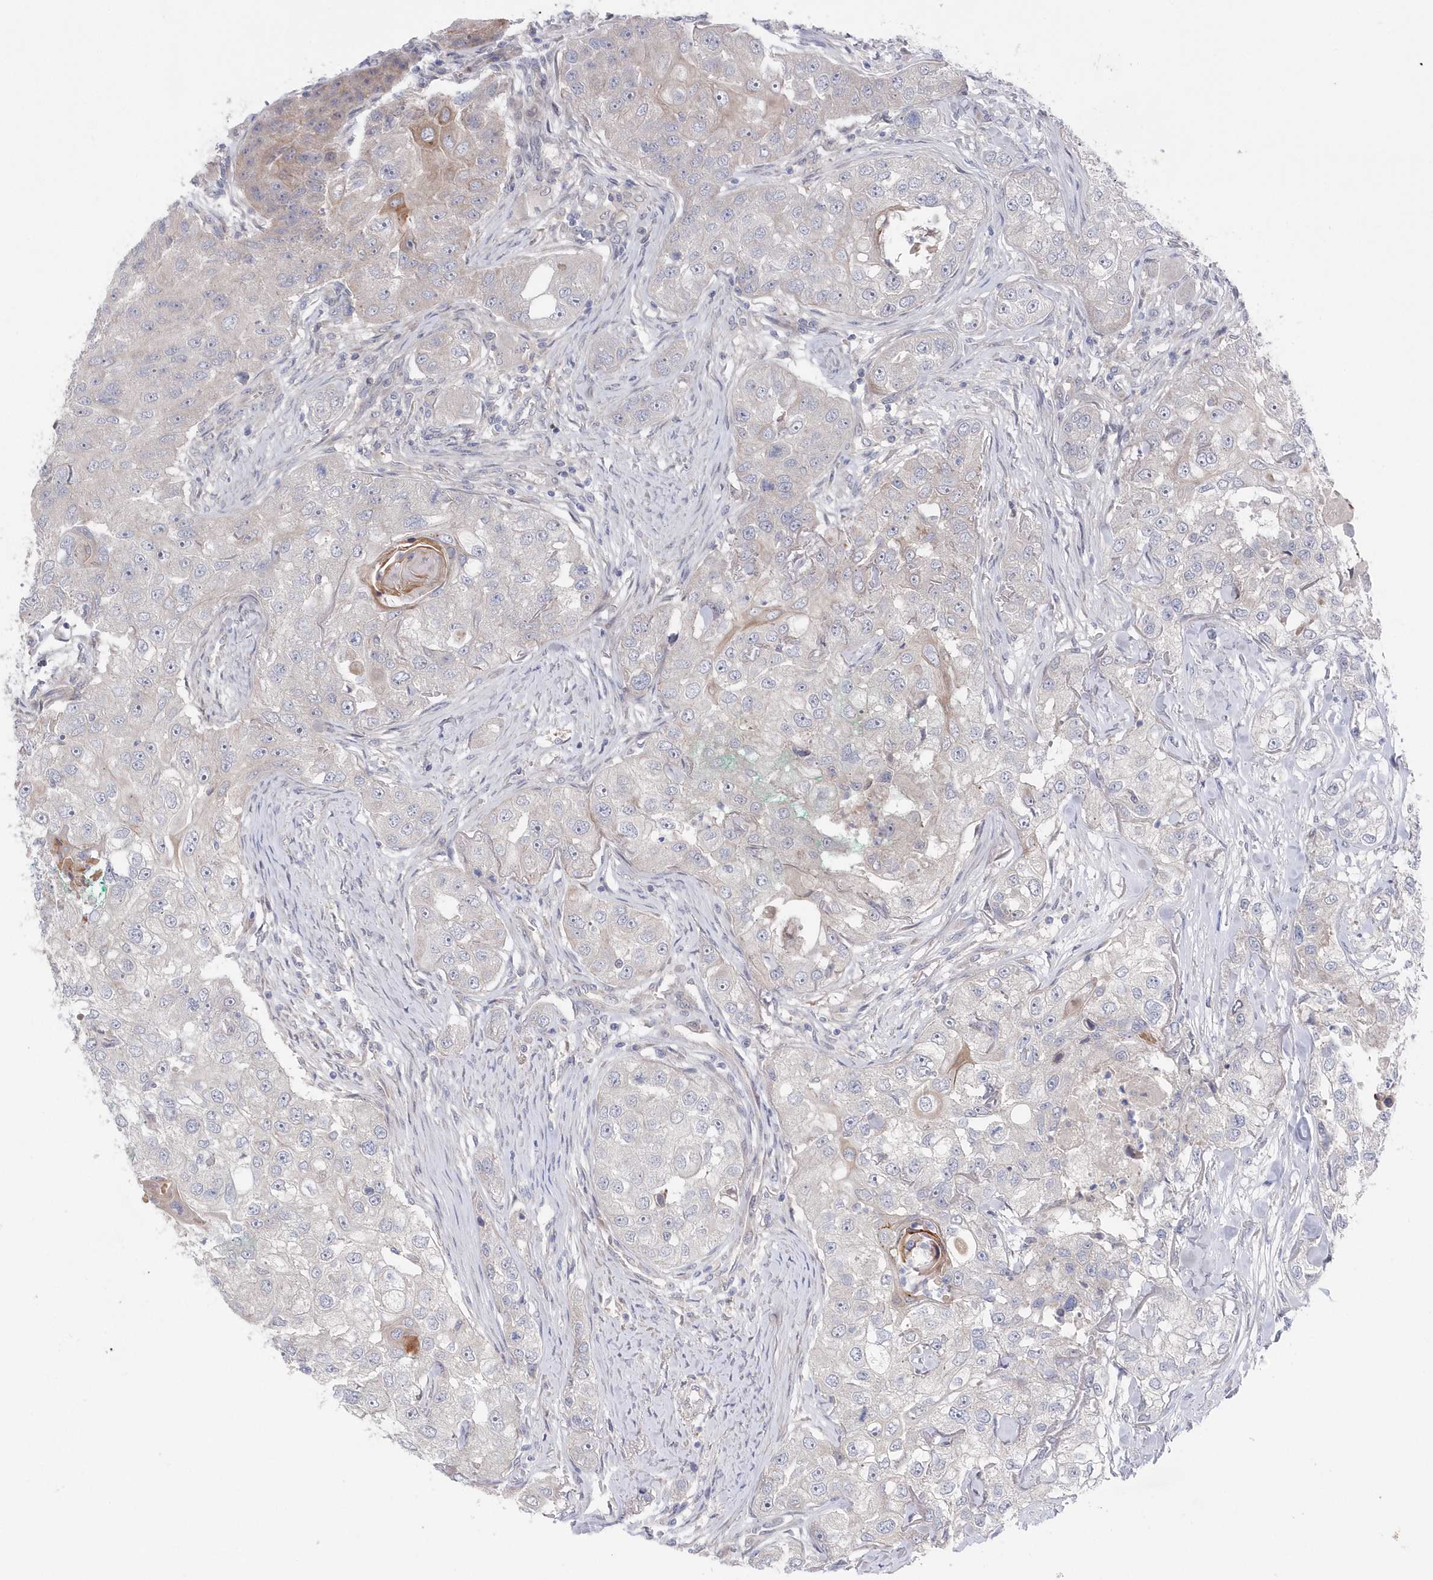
{"staining": {"intensity": "negative", "quantity": "none", "location": "none"}, "tissue": "head and neck cancer", "cell_type": "Tumor cells", "image_type": "cancer", "snomed": [{"axis": "morphology", "description": "Normal tissue, NOS"}, {"axis": "morphology", "description": "Squamous cell carcinoma, NOS"}, {"axis": "topography", "description": "Skeletal muscle"}, {"axis": "topography", "description": "Head-Neck"}], "caption": "This image is of squamous cell carcinoma (head and neck) stained with immunohistochemistry (IHC) to label a protein in brown with the nuclei are counter-stained blue. There is no expression in tumor cells. (DAB IHC visualized using brightfield microscopy, high magnification).", "gene": "KIAA1586", "patient": {"sex": "male", "age": 51}}